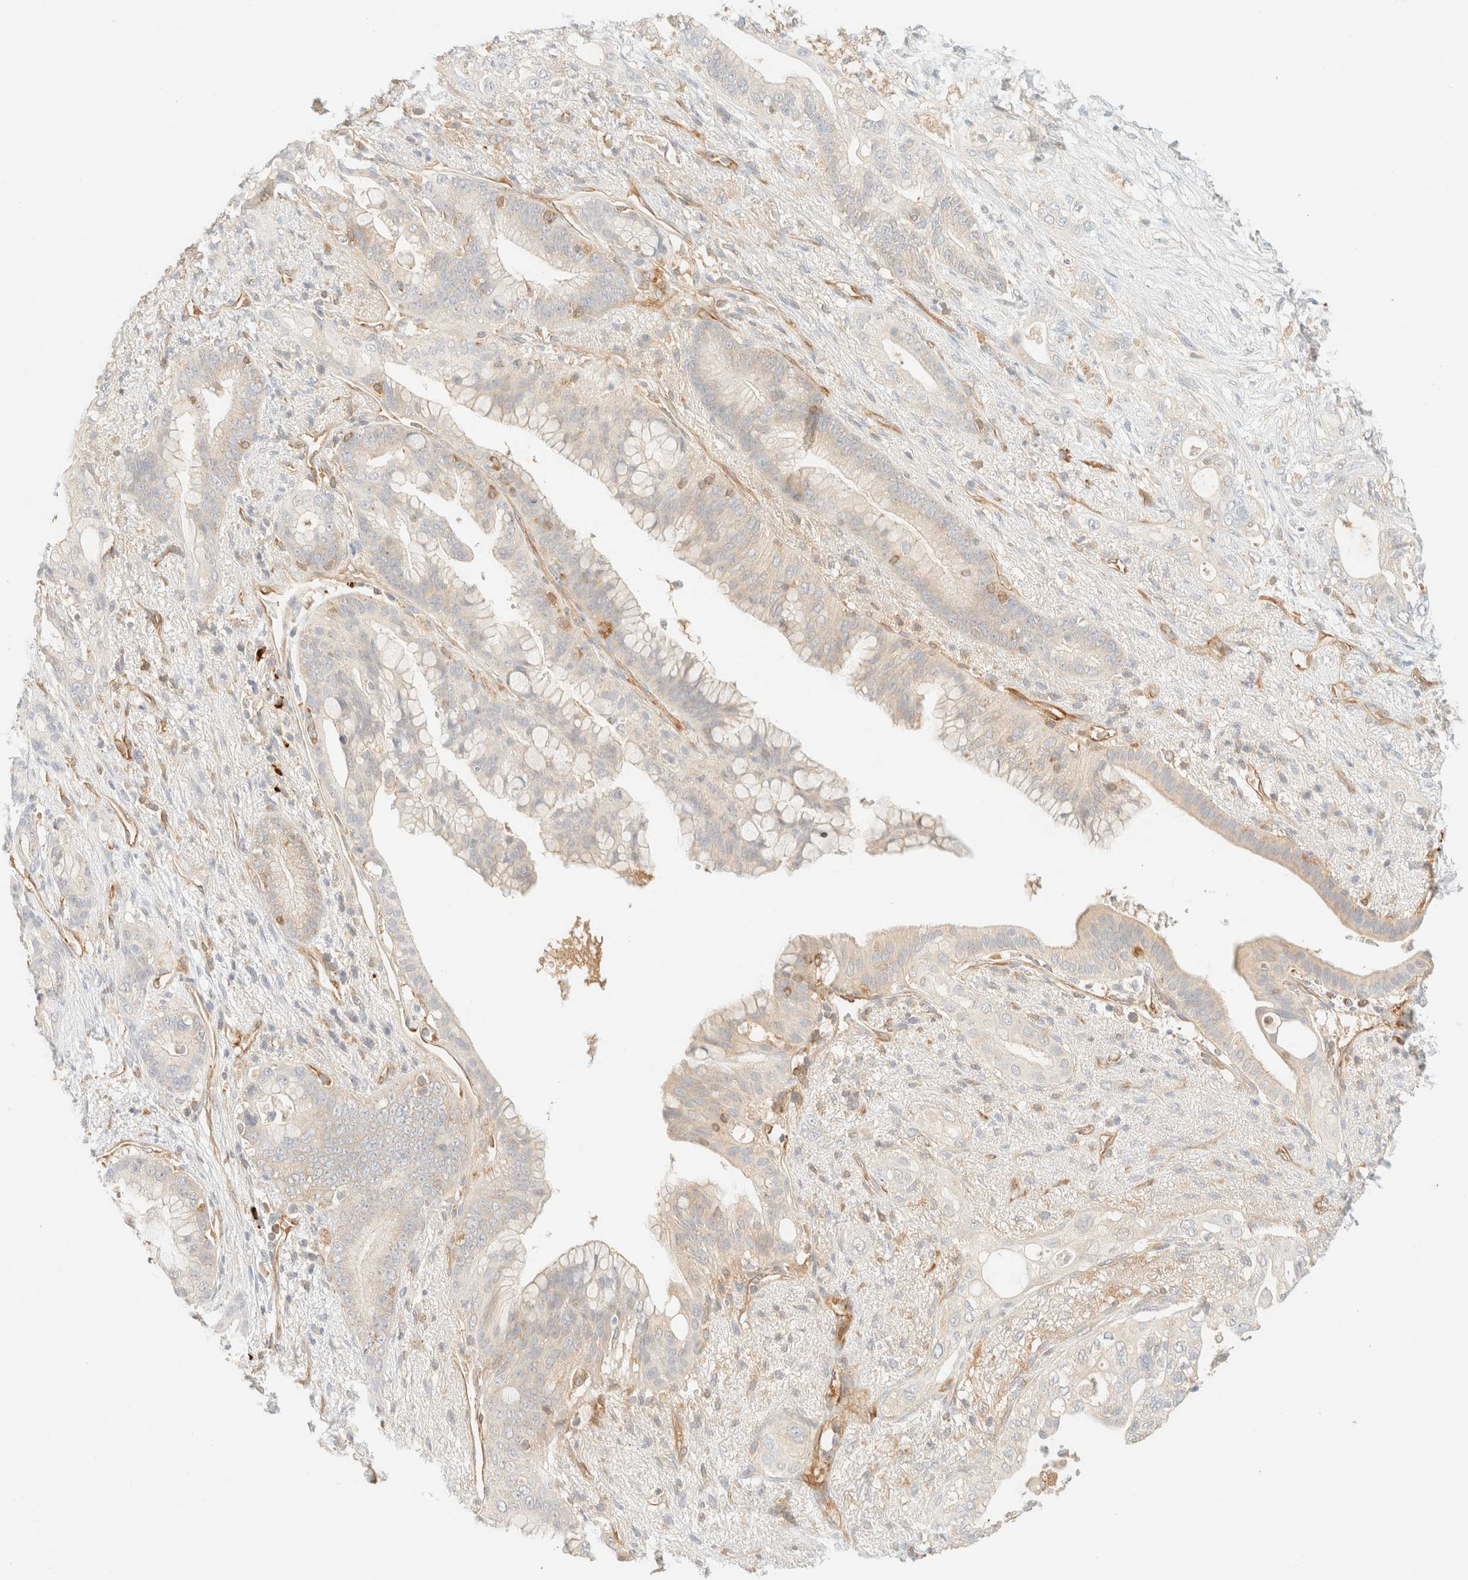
{"staining": {"intensity": "weak", "quantity": "<25%", "location": "cytoplasmic/membranous"}, "tissue": "pancreatic cancer", "cell_type": "Tumor cells", "image_type": "cancer", "snomed": [{"axis": "morphology", "description": "Adenocarcinoma, NOS"}, {"axis": "topography", "description": "Pancreas"}], "caption": "Image shows no significant protein positivity in tumor cells of adenocarcinoma (pancreatic). (DAB (3,3'-diaminobenzidine) IHC visualized using brightfield microscopy, high magnification).", "gene": "FHOD1", "patient": {"sex": "male", "age": 53}}